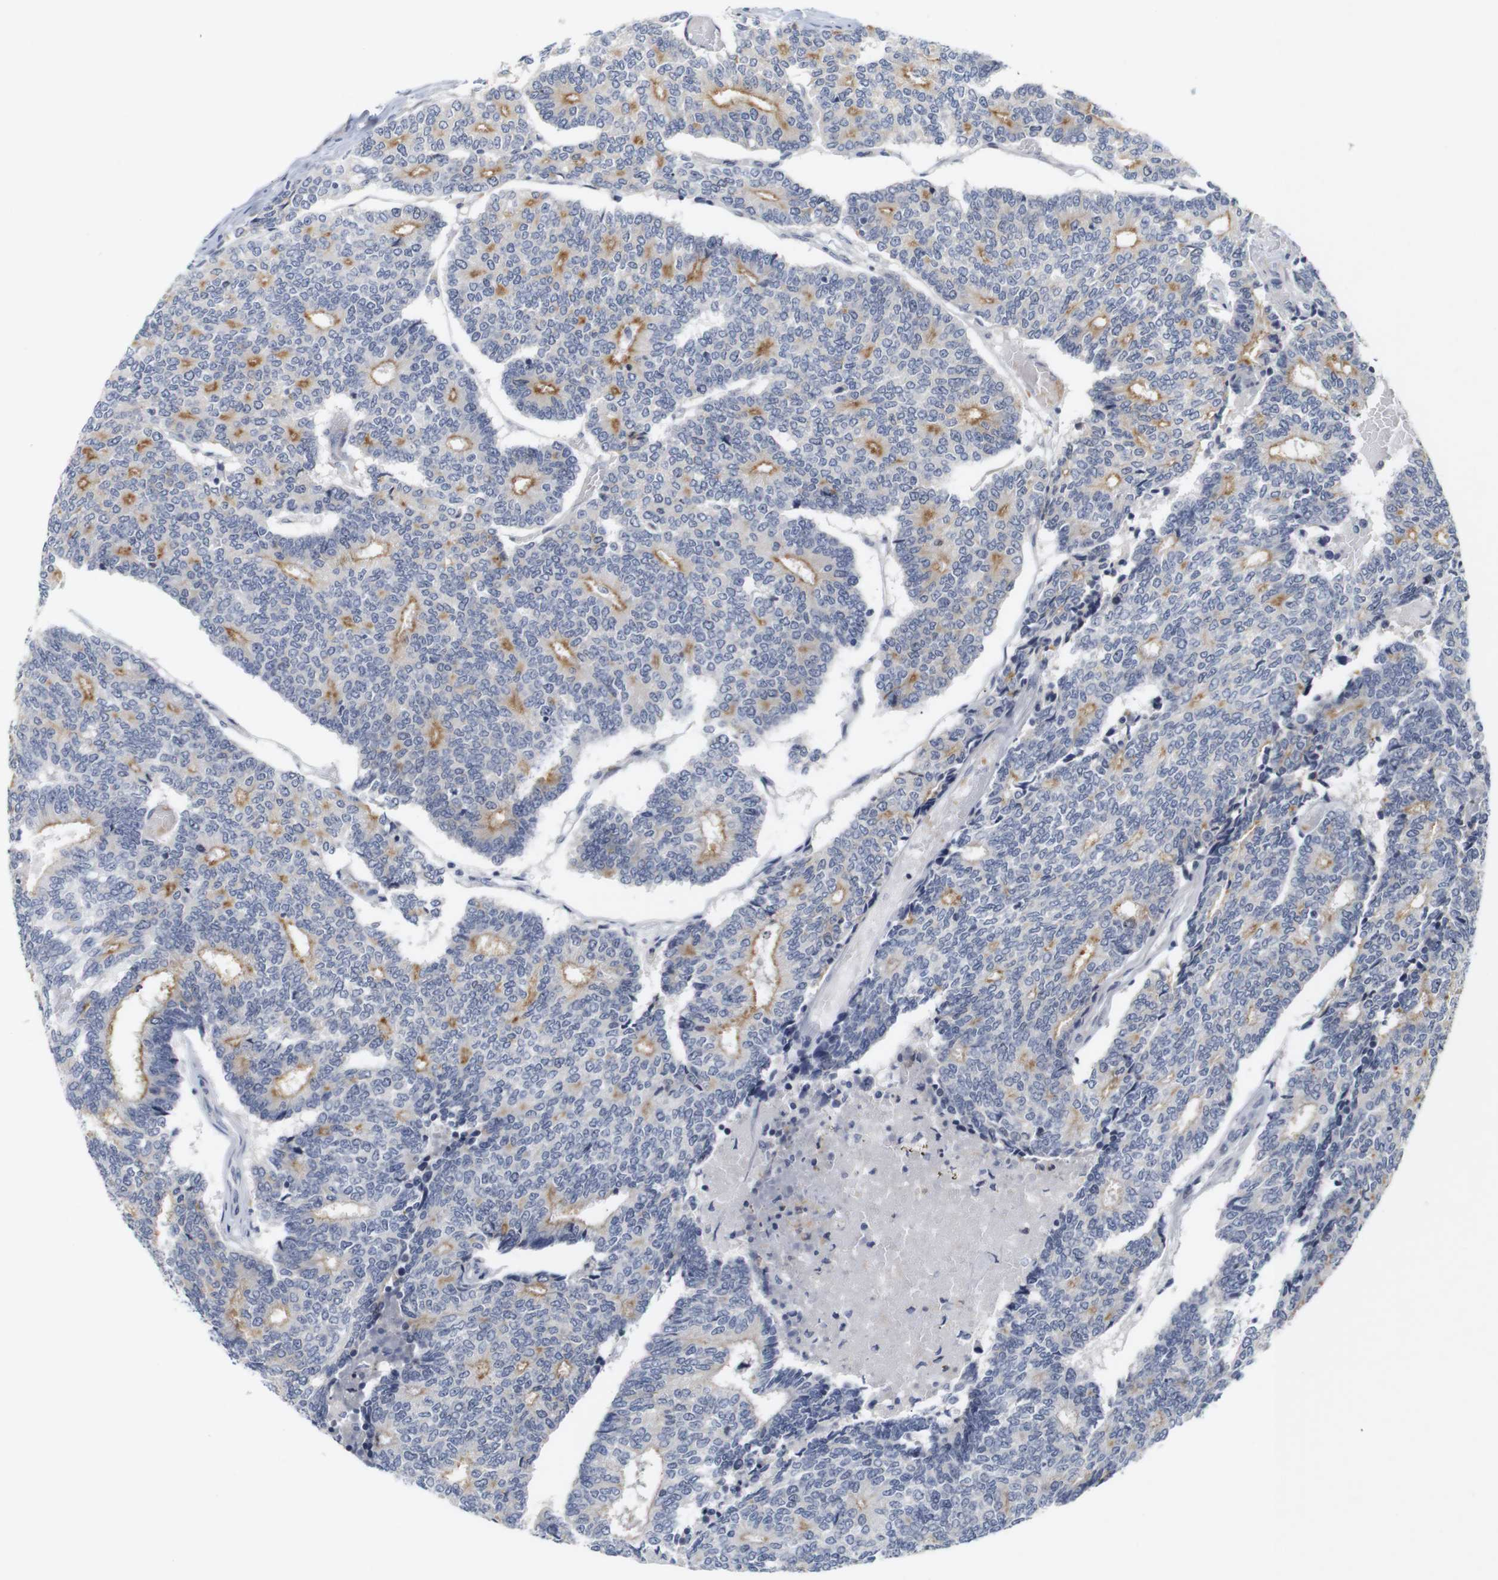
{"staining": {"intensity": "moderate", "quantity": "25%-75%", "location": "cytoplasmic/membranous"}, "tissue": "prostate cancer", "cell_type": "Tumor cells", "image_type": "cancer", "snomed": [{"axis": "morphology", "description": "Normal tissue, NOS"}, {"axis": "morphology", "description": "Adenocarcinoma, High grade"}, {"axis": "topography", "description": "Prostate"}, {"axis": "topography", "description": "Seminal veicle"}], "caption": "Protein expression analysis of prostate cancer exhibits moderate cytoplasmic/membranous positivity in approximately 25%-75% of tumor cells.", "gene": "CYB561", "patient": {"sex": "male", "age": 55}}